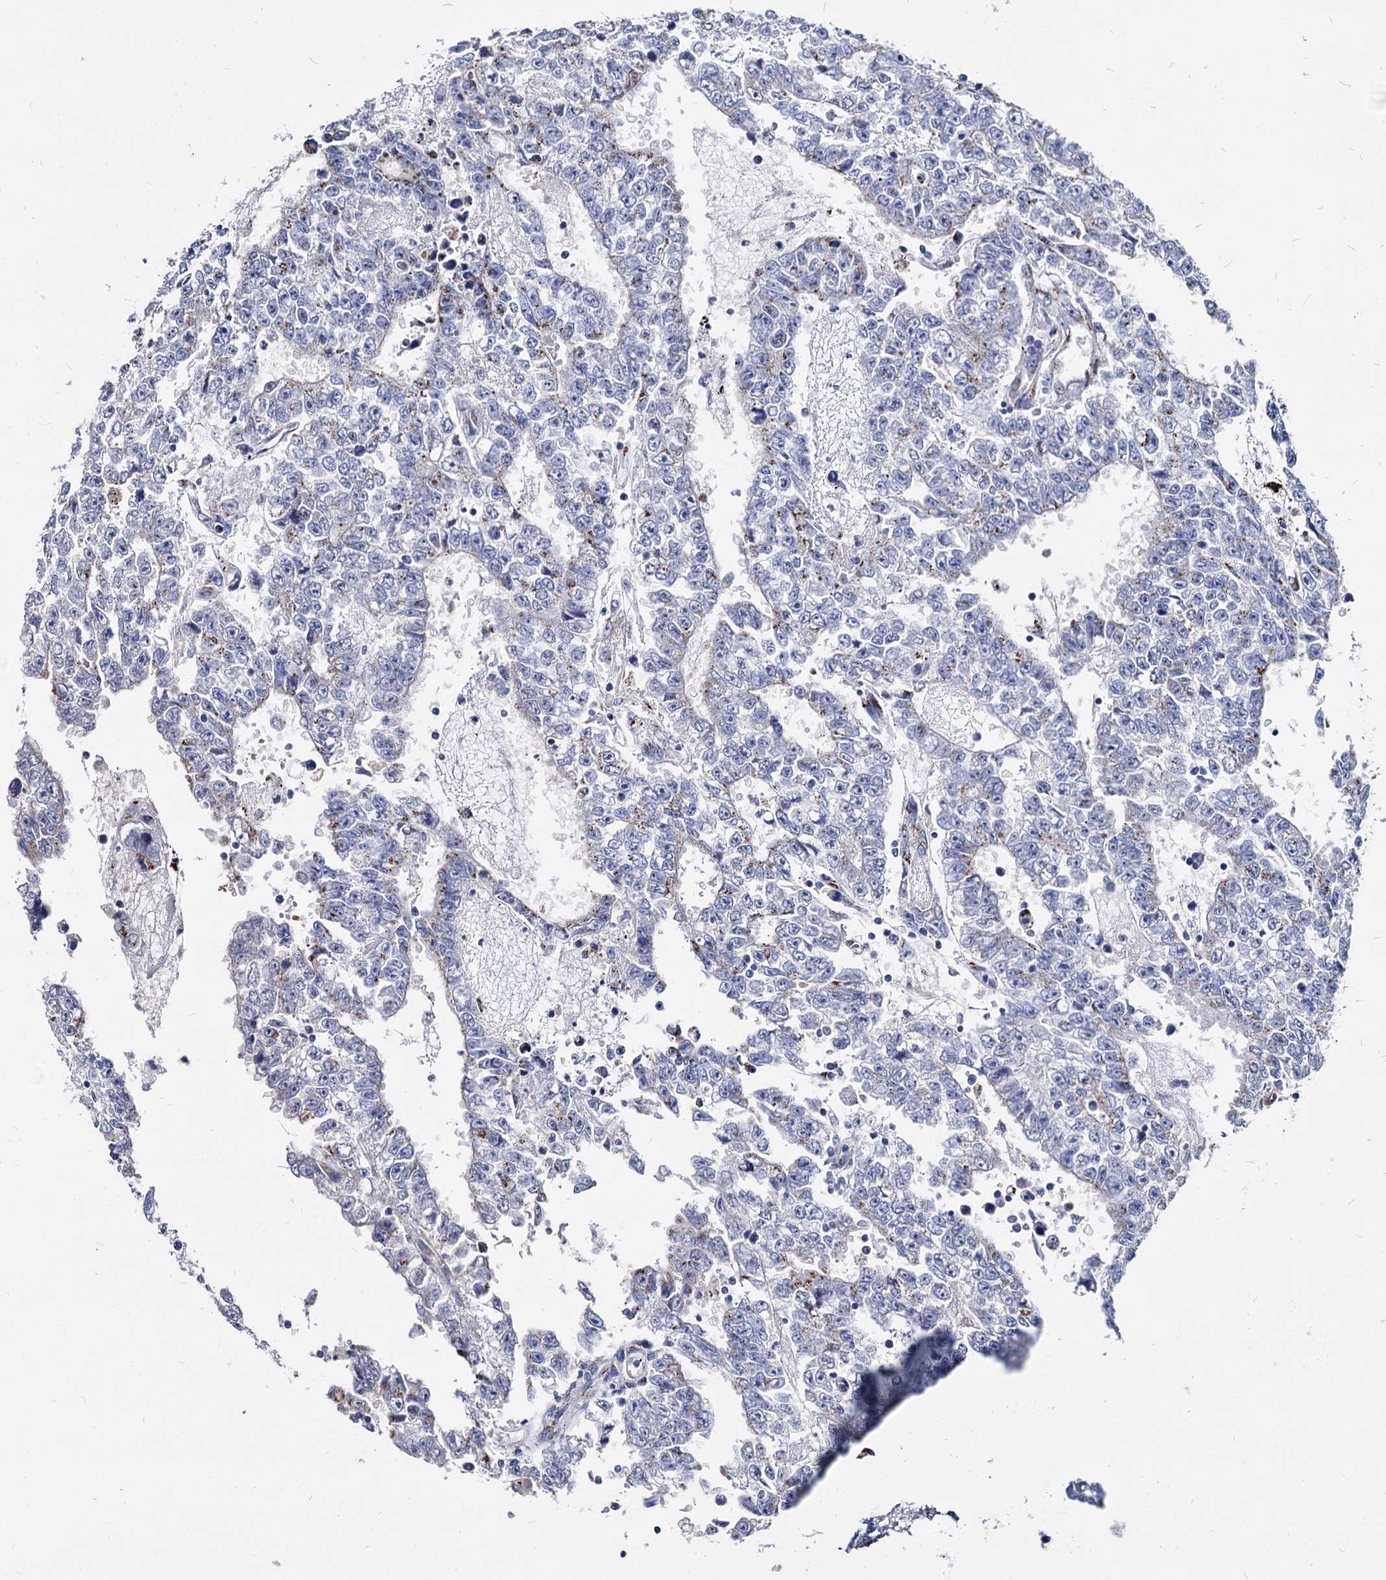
{"staining": {"intensity": "weak", "quantity": "<25%", "location": "cytoplasmic/membranous"}, "tissue": "testis cancer", "cell_type": "Tumor cells", "image_type": "cancer", "snomed": [{"axis": "morphology", "description": "Carcinoma, Embryonal, NOS"}, {"axis": "topography", "description": "Testis"}], "caption": "High magnification brightfield microscopy of embryonal carcinoma (testis) stained with DAB (3,3'-diaminobenzidine) (brown) and counterstained with hematoxylin (blue): tumor cells show no significant expression.", "gene": "ESD", "patient": {"sex": "male", "age": 25}}